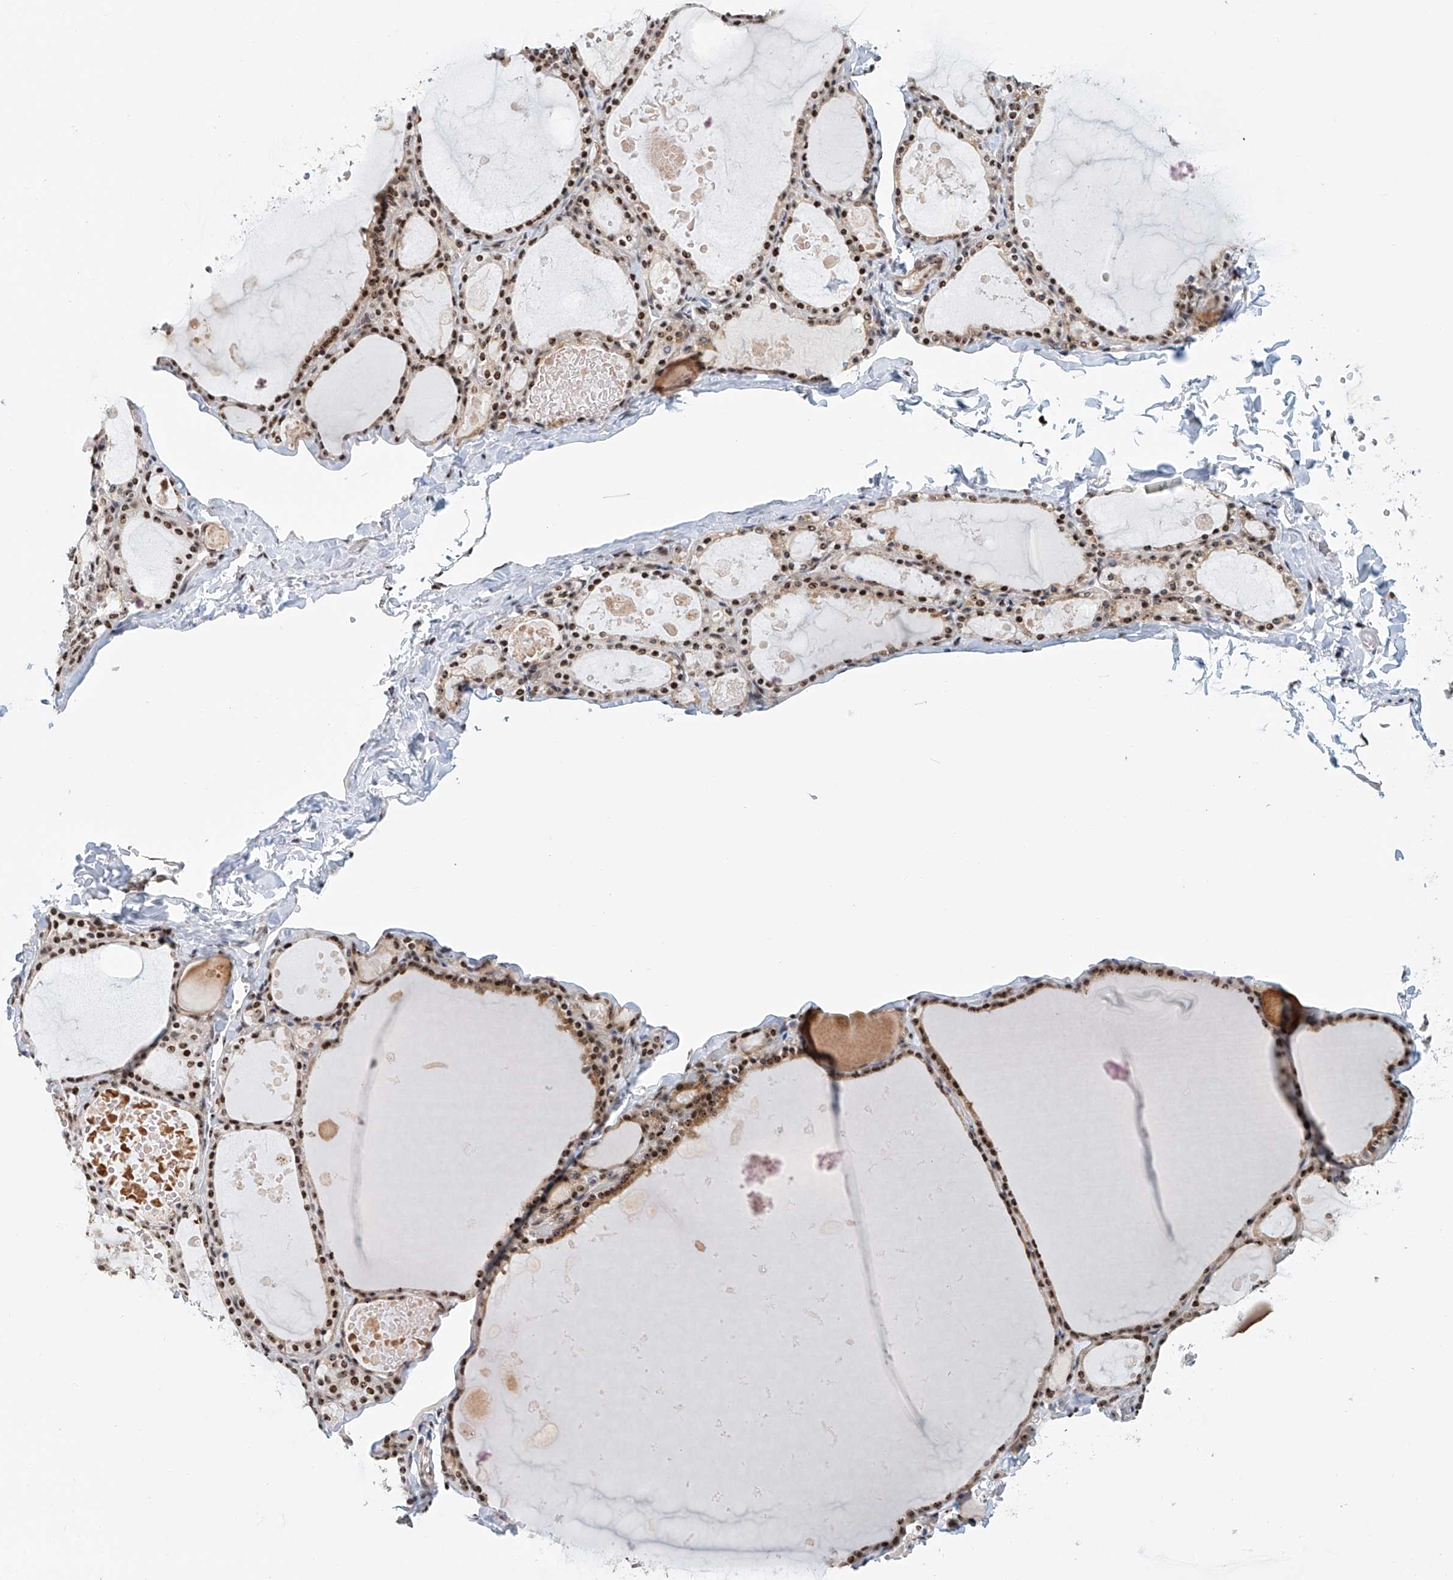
{"staining": {"intensity": "strong", "quantity": ">75%", "location": "nuclear"}, "tissue": "thyroid gland", "cell_type": "Glandular cells", "image_type": "normal", "snomed": [{"axis": "morphology", "description": "Normal tissue, NOS"}, {"axis": "topography", "description": "Thyroid gland"}], "caption": "Immunohistochemistry photomicrograph of normal human thyroid gland stained for a protein (brown), which exhibits high levels of strong nuclear positivity in approximately >75% of glandular cells.", "gene": "PRUNE2", "patient": {"sex": "male", "age": 56}}